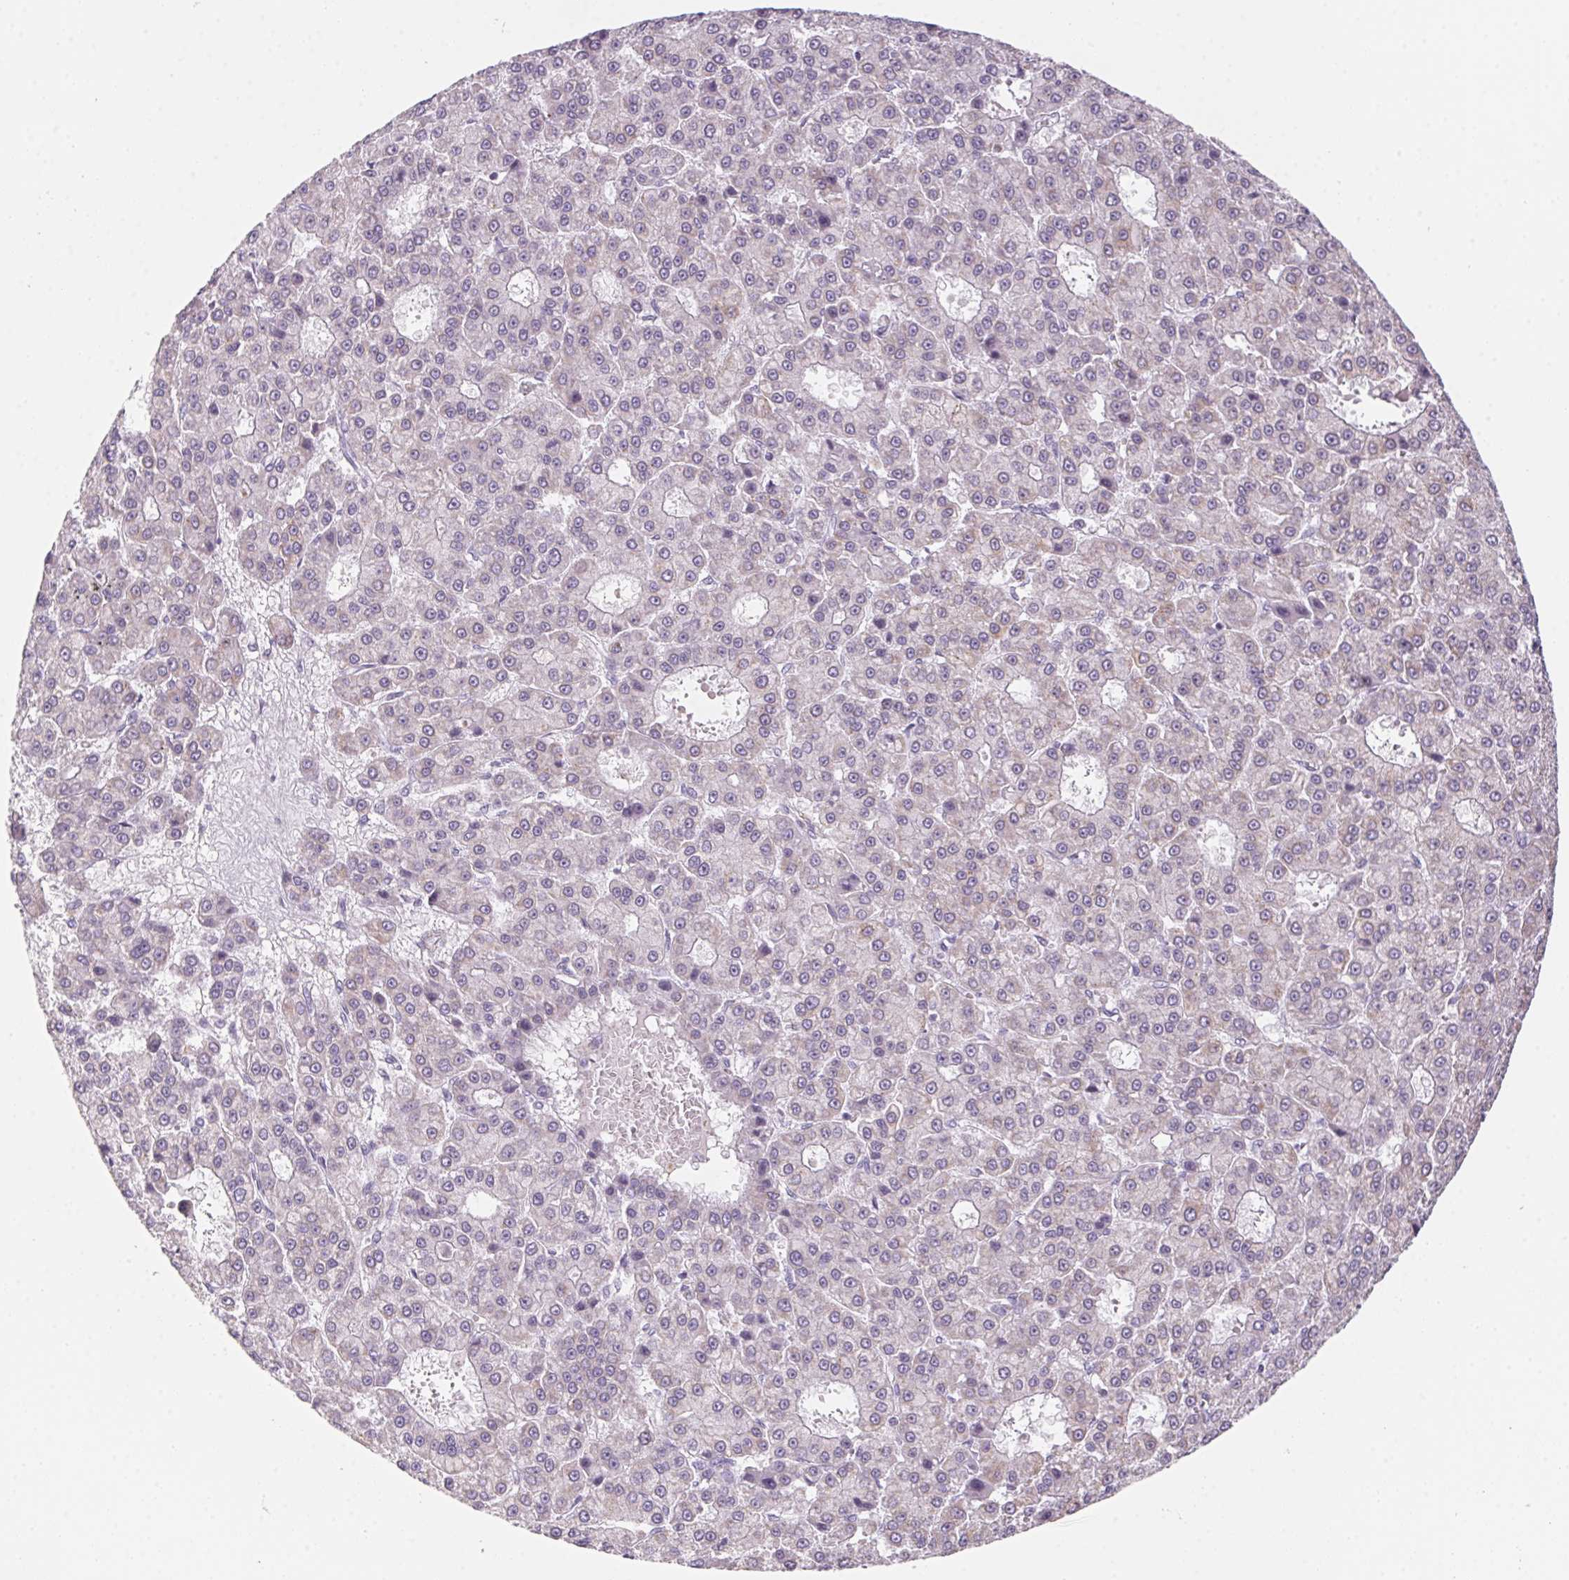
{"staining": {"intensity": "negative", "quantity": "none", "location": "none"}, "tissue": "liver cancer", "cell_type": "Tumor cells", "image_type": "cancer", "snomed": [{"axis": "morphology", "description": "Carcinoma, Hepatocellular, NOS"}, {"axis": "topography", "description": "Liver"}], "caption": "Tumor cells are negative for brown protein staining in liver cancer.", "gene": "PRPH", "patient": {"sex": "male", "age": 70}}